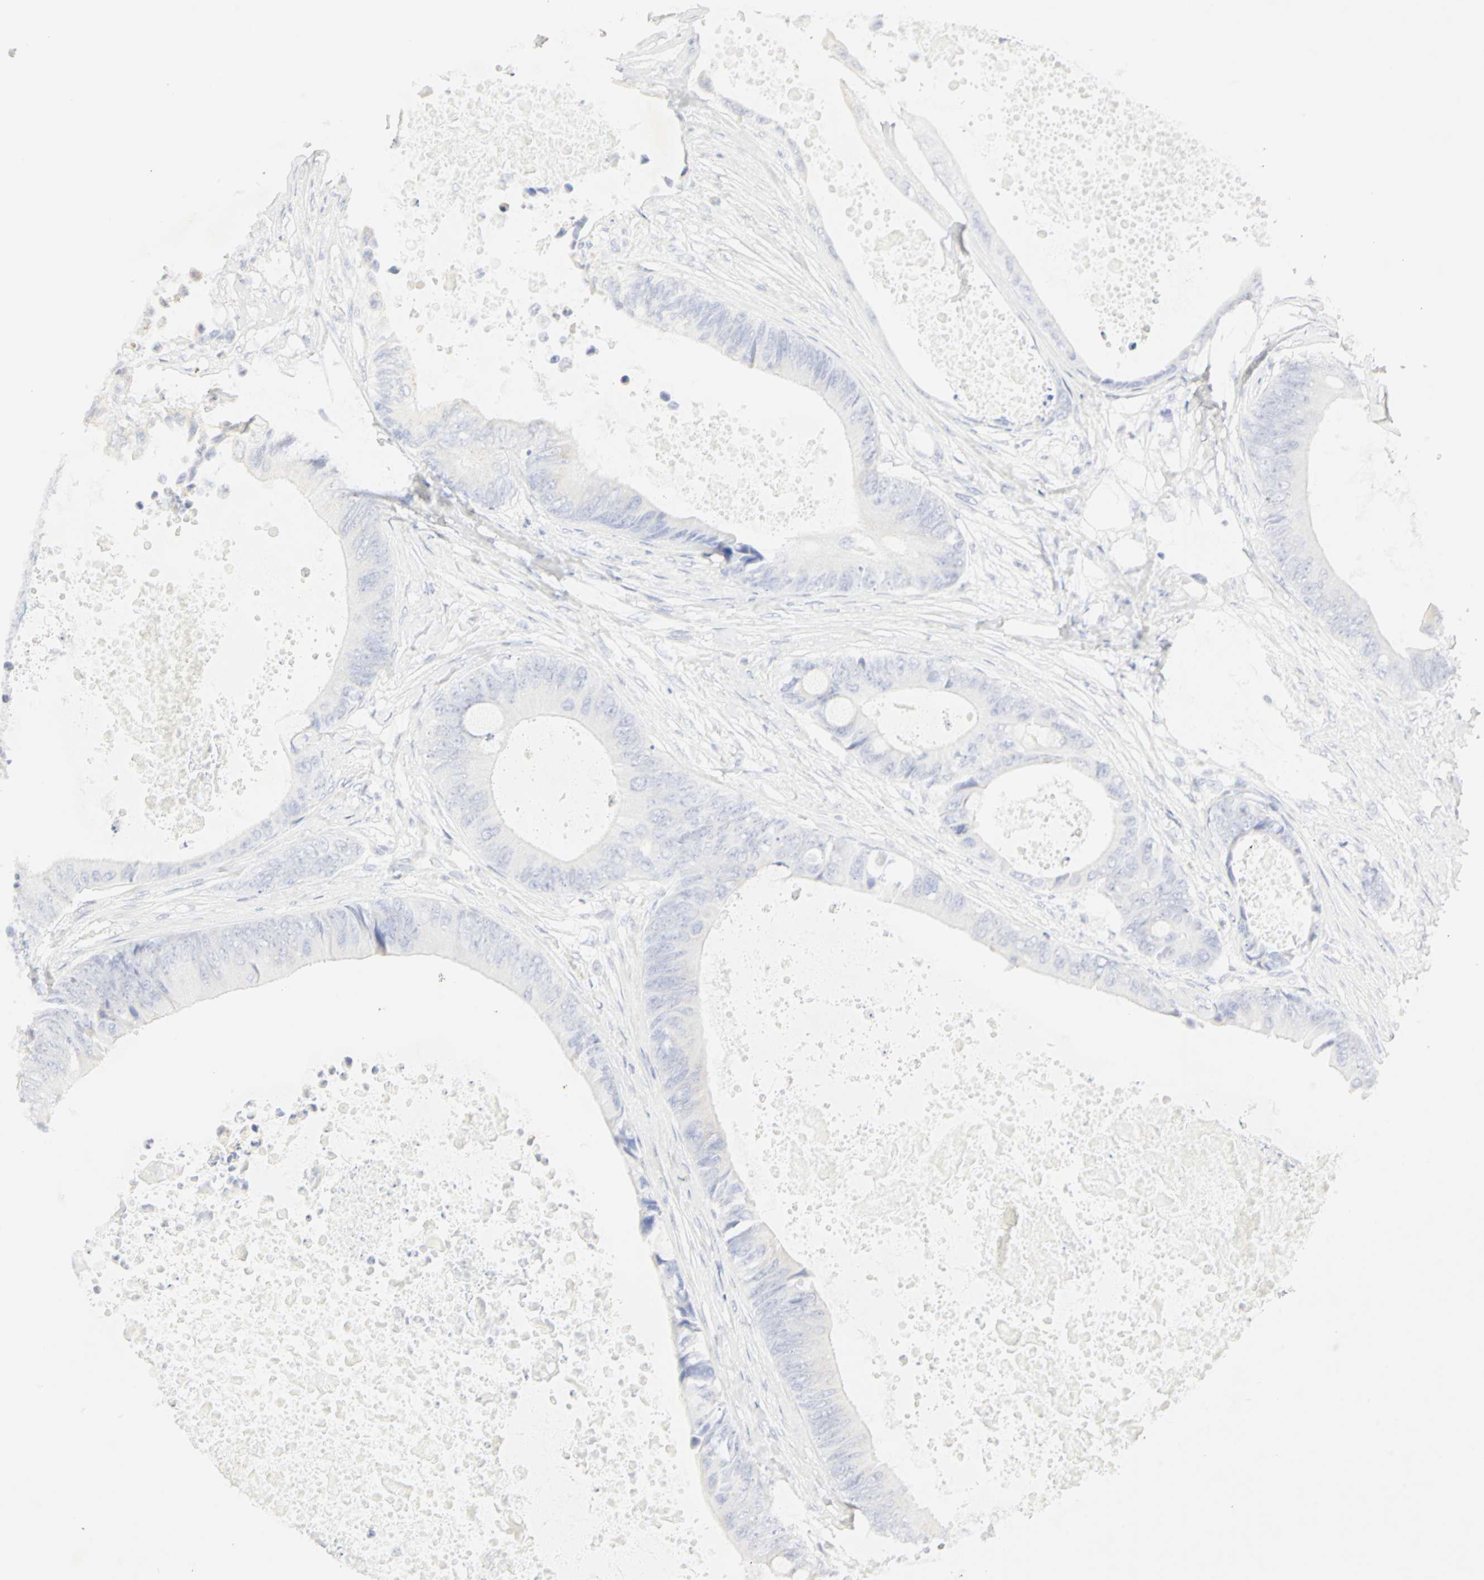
{"staining": {"intensity": "weak", "quantity": "<25%", "location": "cytoplasmic/membranous"}, "tissue": "colorectal cancer", "cell_type": "Tumor cells", "image_type": "cancer", "snomed": [{"axis": "morphology", "description": "Normal tissue, NOS"}, {"axis": "morphology", "description": "Adenocarcinoma, NOS"}, {"axis": "topography", "description": "Rectum"}, {"axis": "topography", "description": "Peripheral nerve tissue"}], "caption": "Protein analysis of colorectal cancer exhibits no significant staining in tumor cells.", "gene": "GNRH2", "patient": {"sex": "female", "age": 77}}